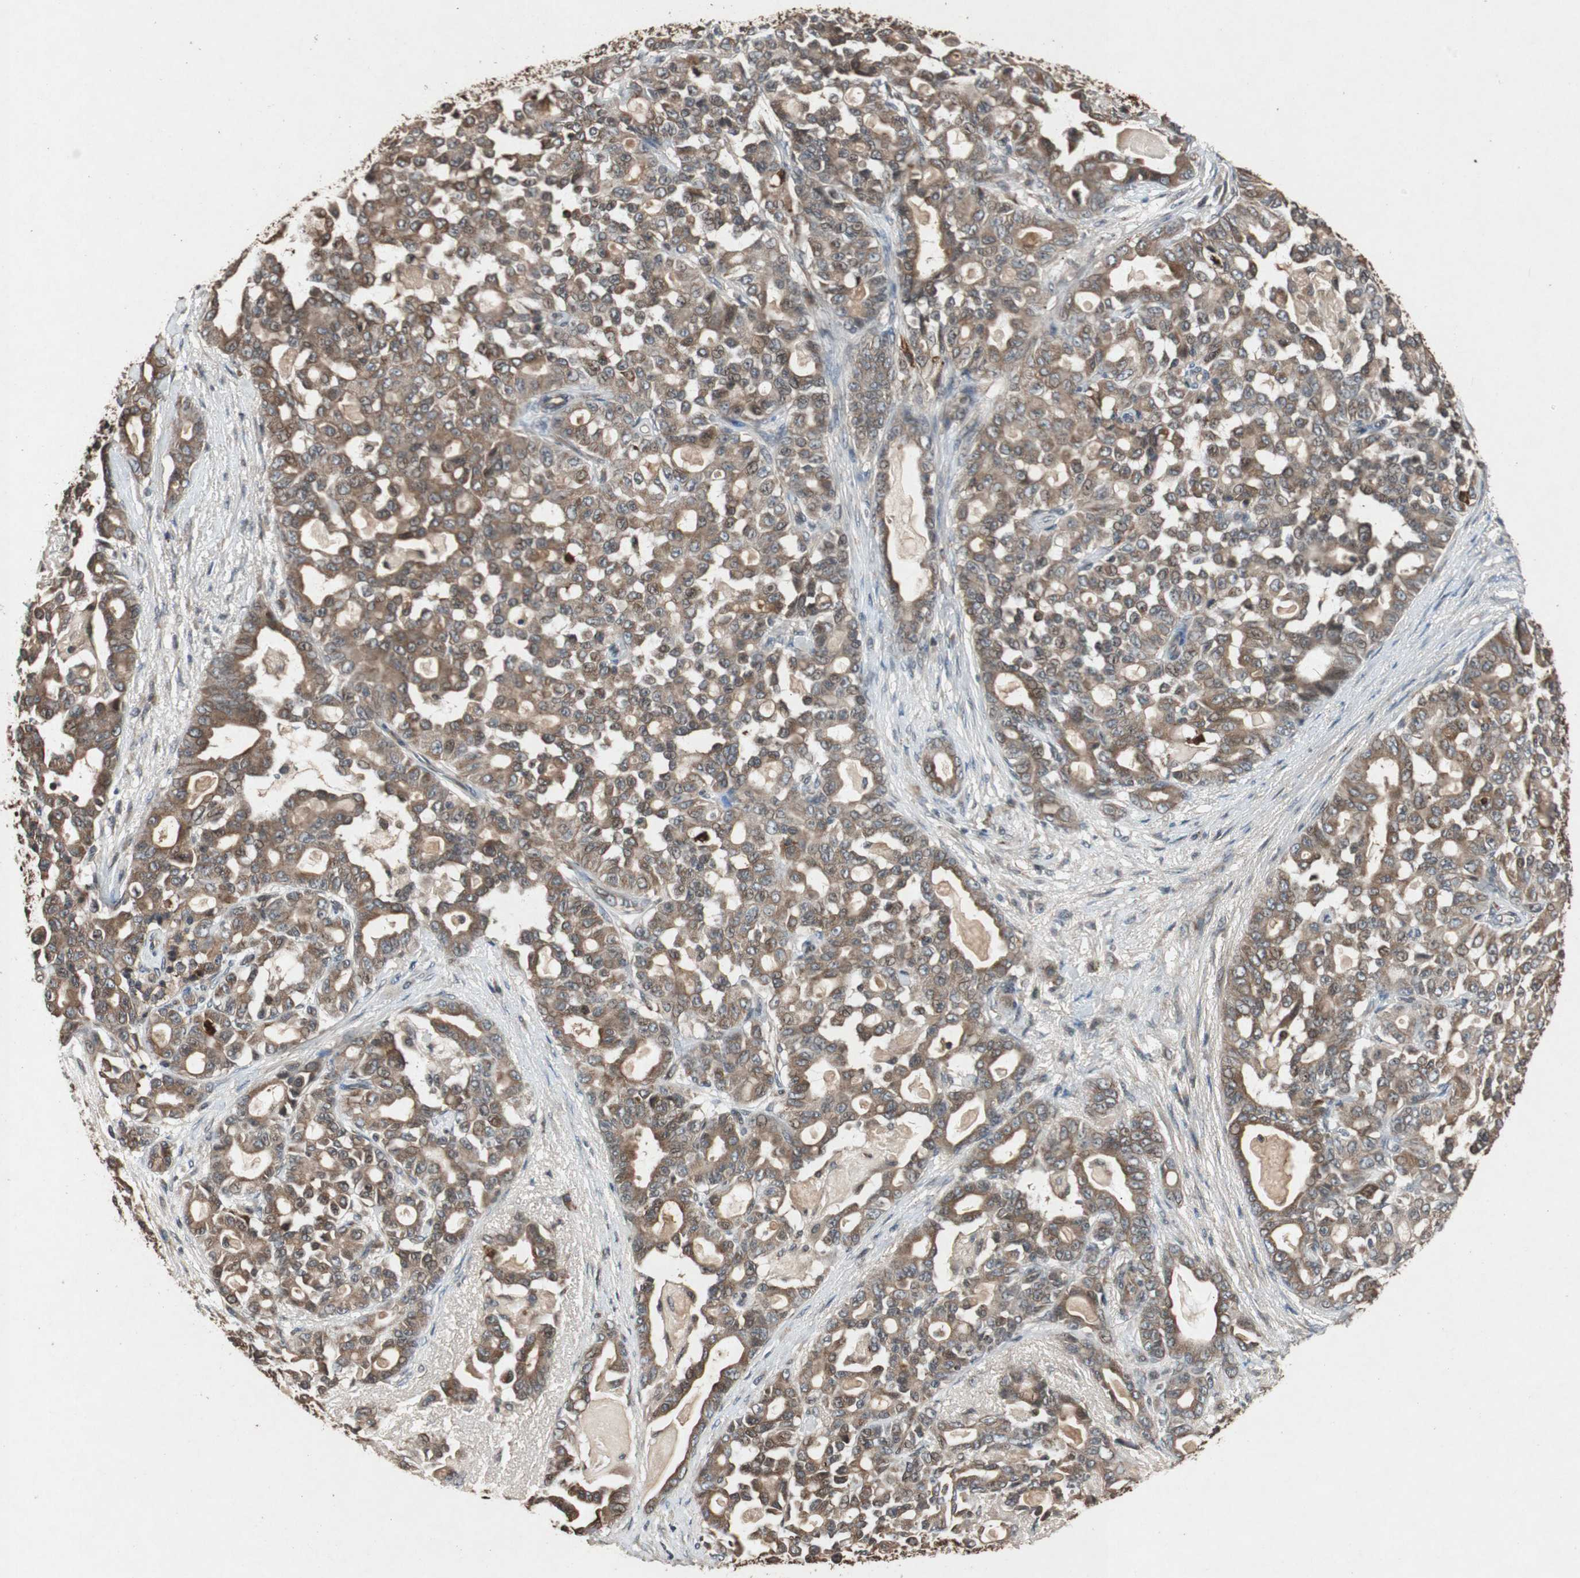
{"staining": {"intensity": "moderate", "quantity": ">75%", "location": "cytoplasmic/membranous"}, "tissue": "pancreatic cancer", "cell_type": "Tumor cells", "image_type": "cancer", "snomed": [{"axis": "morphology", "description": "Adenocarcinoma, NOS"}, {"axis": "topography", "description": "Pancreas"}], "caption": "Immunohistochemical staining of adenocarcinoma (pancreatic) exhibits moderate cytoplasmic/membranous protein expression in approximately >75% of tumor cells.", "gene": "SLIT2", "patient": {"sex": "male", "age": 63}}